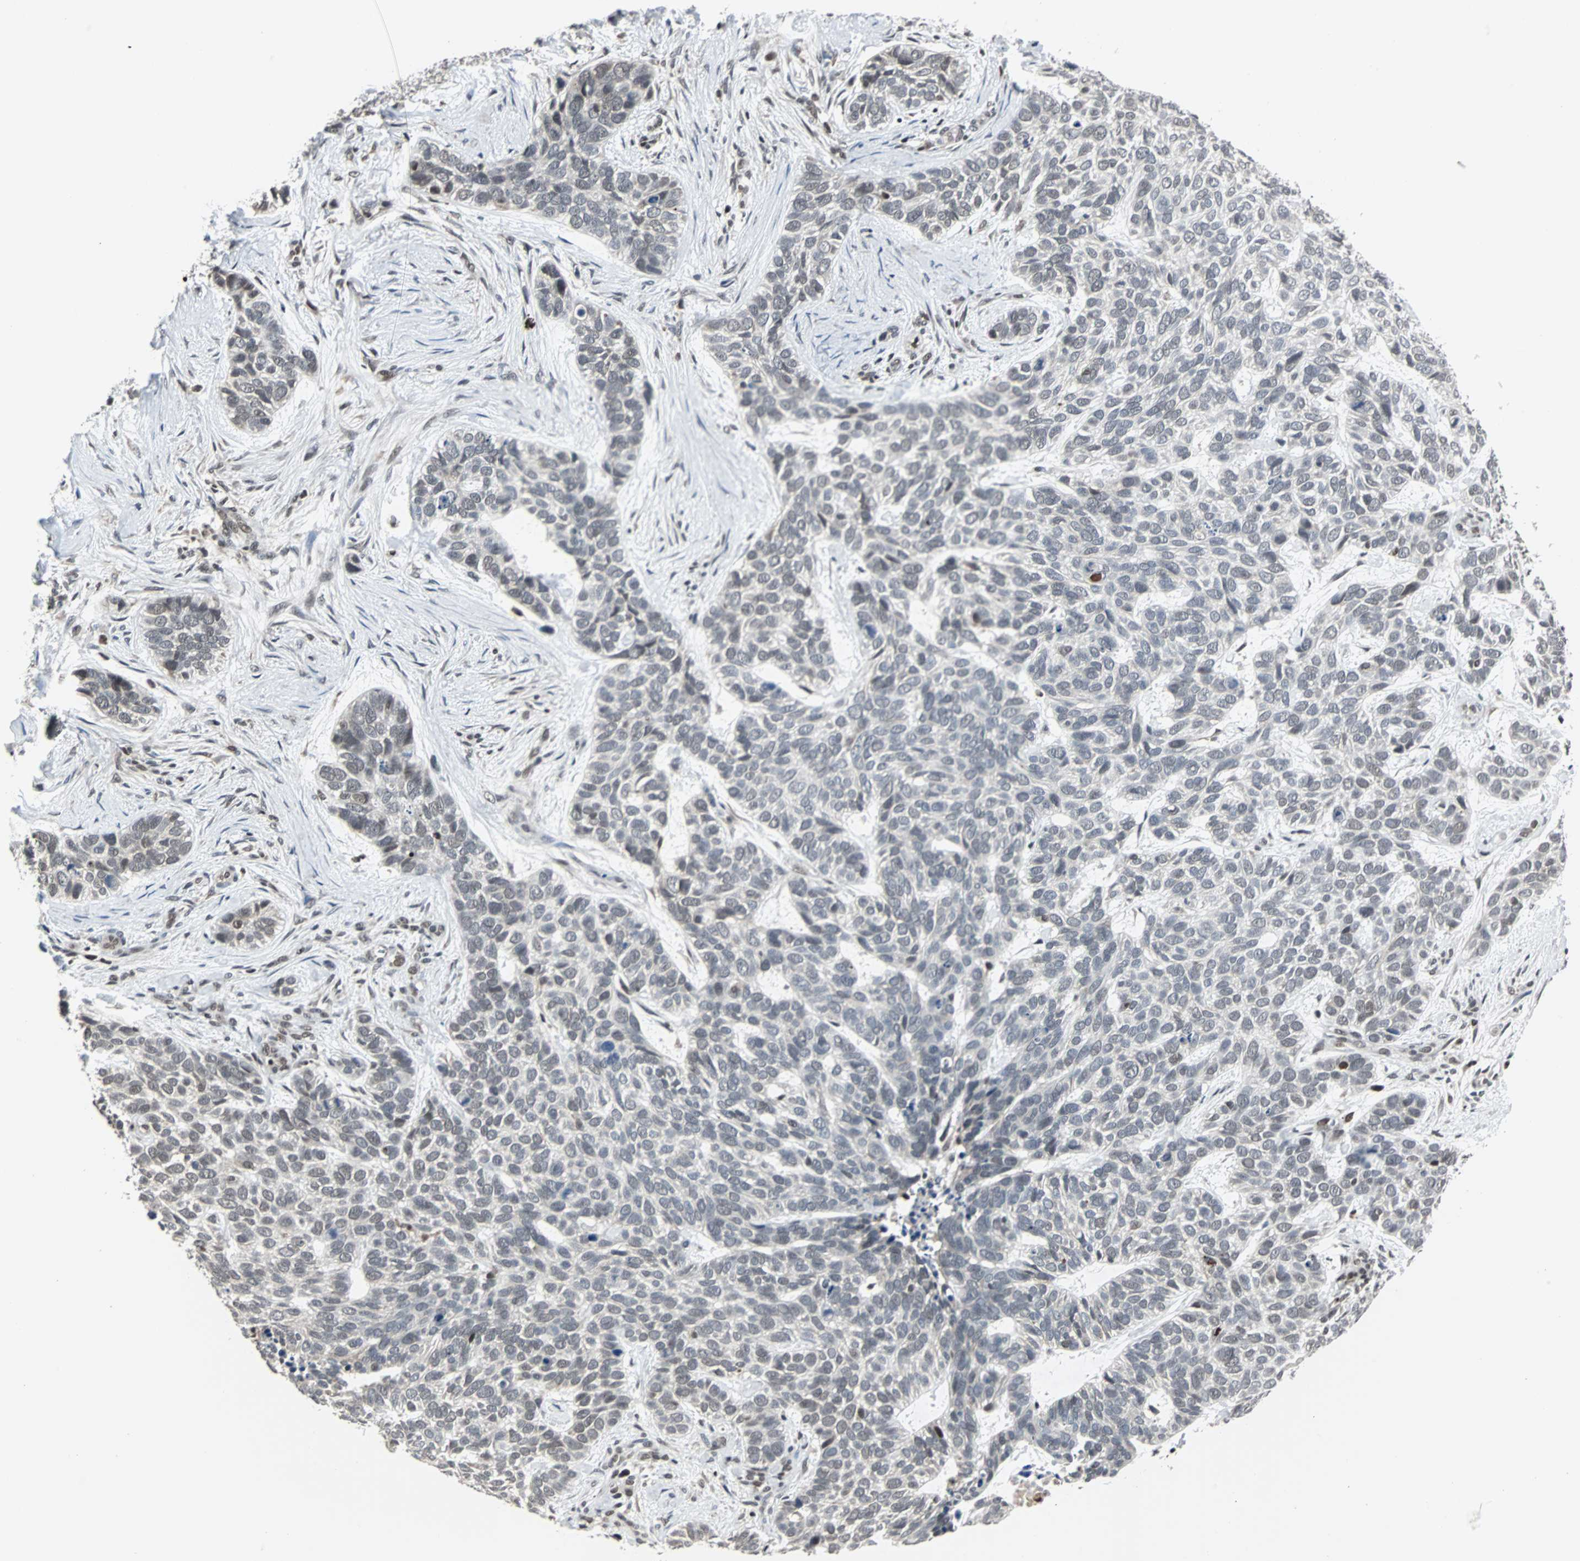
{"staining": {"intensity": "weak", "quantity": "25%-75%", "location": "nuclear"}, "tissue": "skin cancer", "cell_type": "Tumor cells", "image_type": "cancer", "snomed": [{"axis": "morphology", "description": "Basal cell carcinoma"}, {"axis": "topography", "description": "Skin"}], "caption": "A low amount of weak nuclear expression is present in about 25%-75% of tumor cells in skin cancer tissue.", "gene": "TERF2IP", "patient": {"sex": "male", "age": 87}}